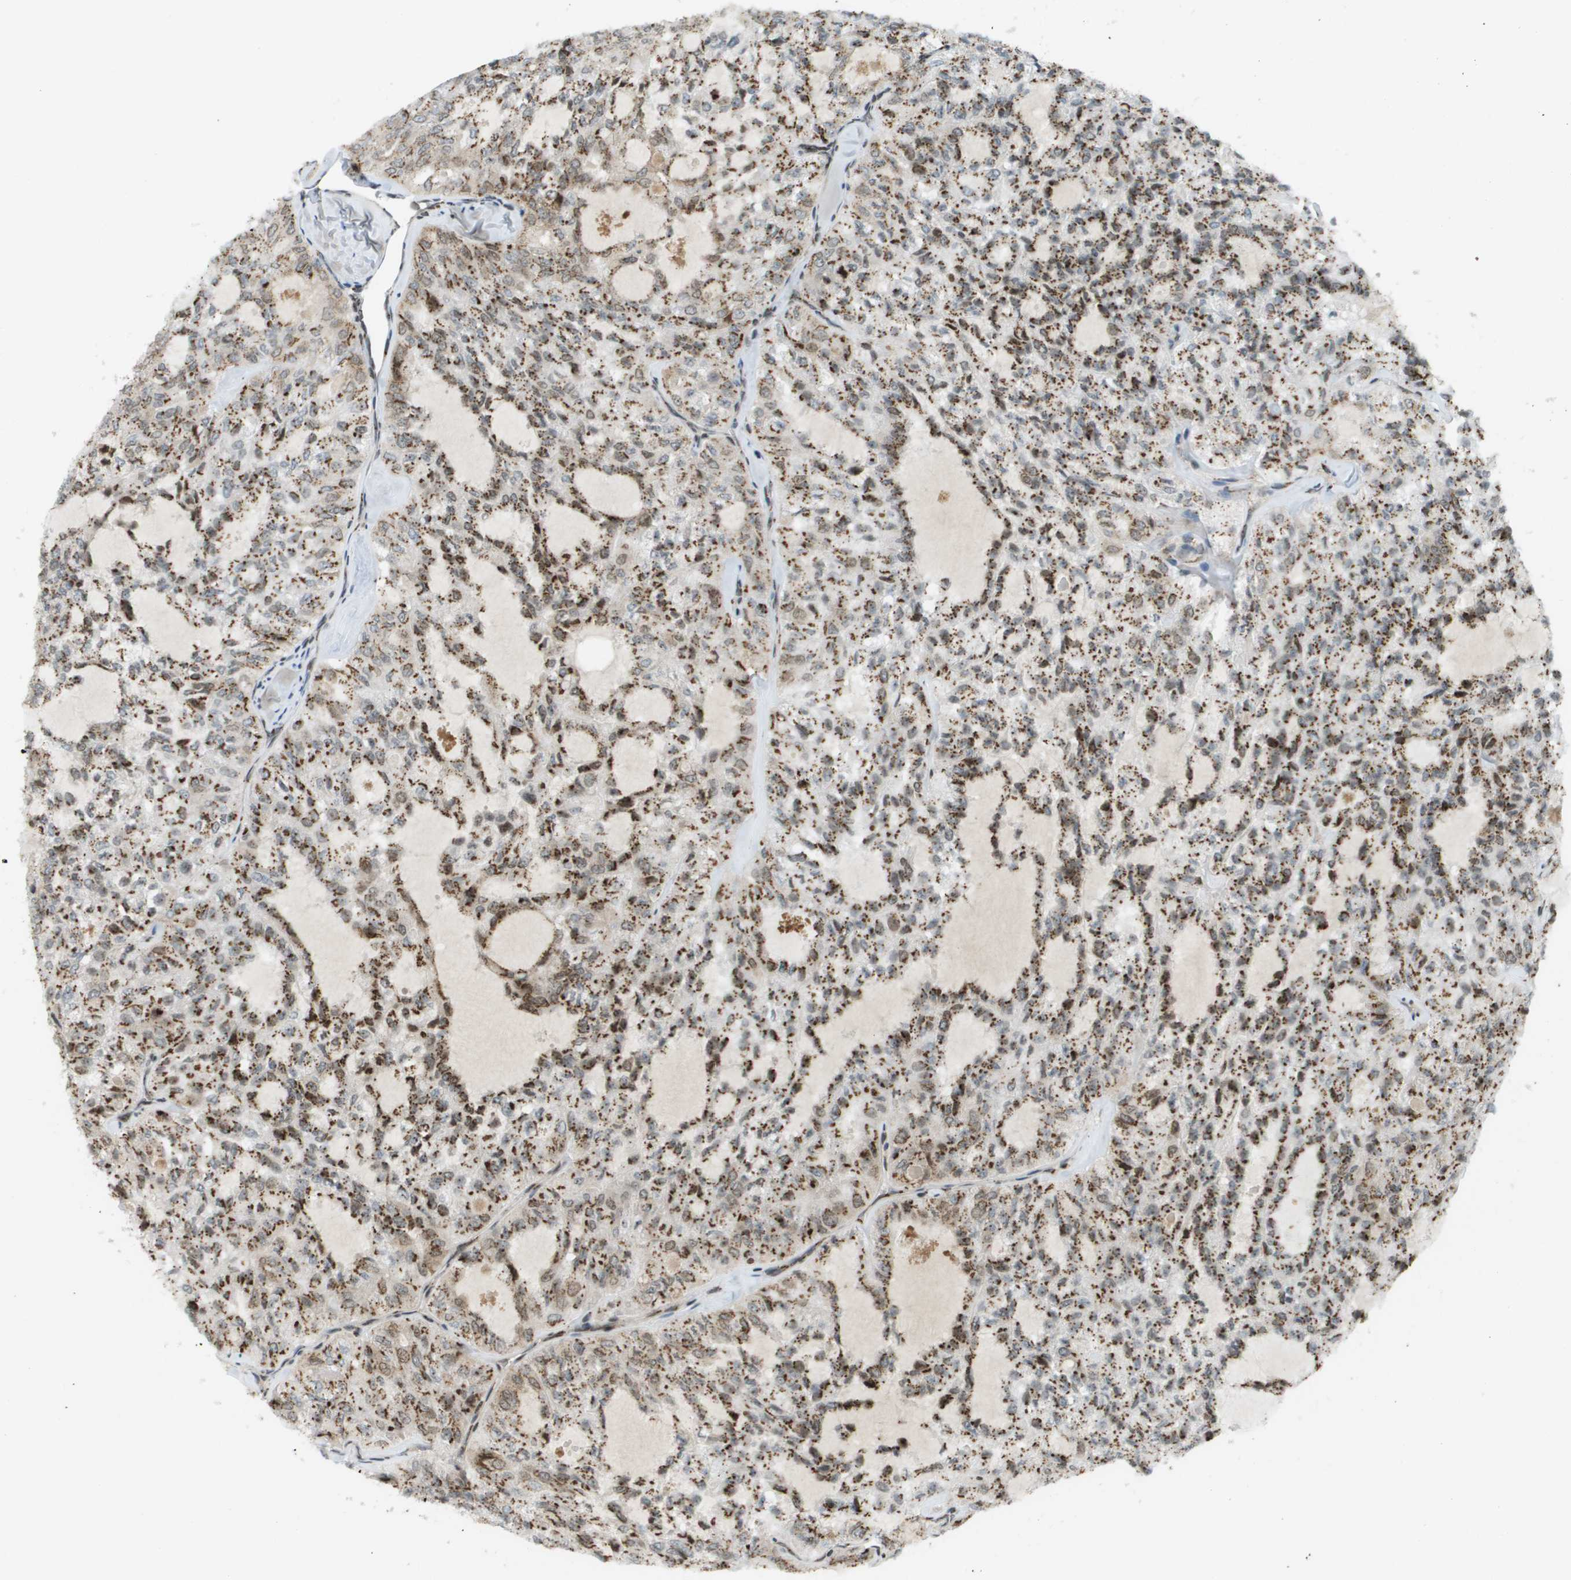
{"staining": {"intensity": "moderate", "quantity": ">75%", "location": "cytoplasmic/membranous"}, "tissue": "thyroid cancer", "cell_type": "Tumor cells", "image_type": "cancer", "snomed": [{"axis": "morphology", "description": "Follicular adenoma carcinoma, NOS"}, {"axis": "topography", "description": "Thyroid gland"}], "caption": "An image of human thyroid cancer (follicular adenoma carcinoma) stained for a protein demonstrates moderate cytoplasmic/membranous brown staining in tumor cells. Using DAB (brown) and hematoxylin (blue) stains, captured at high magnification using brightfield microscopy.", "gene": "EVC", "patient": {"sex": "male", "age": 75}}